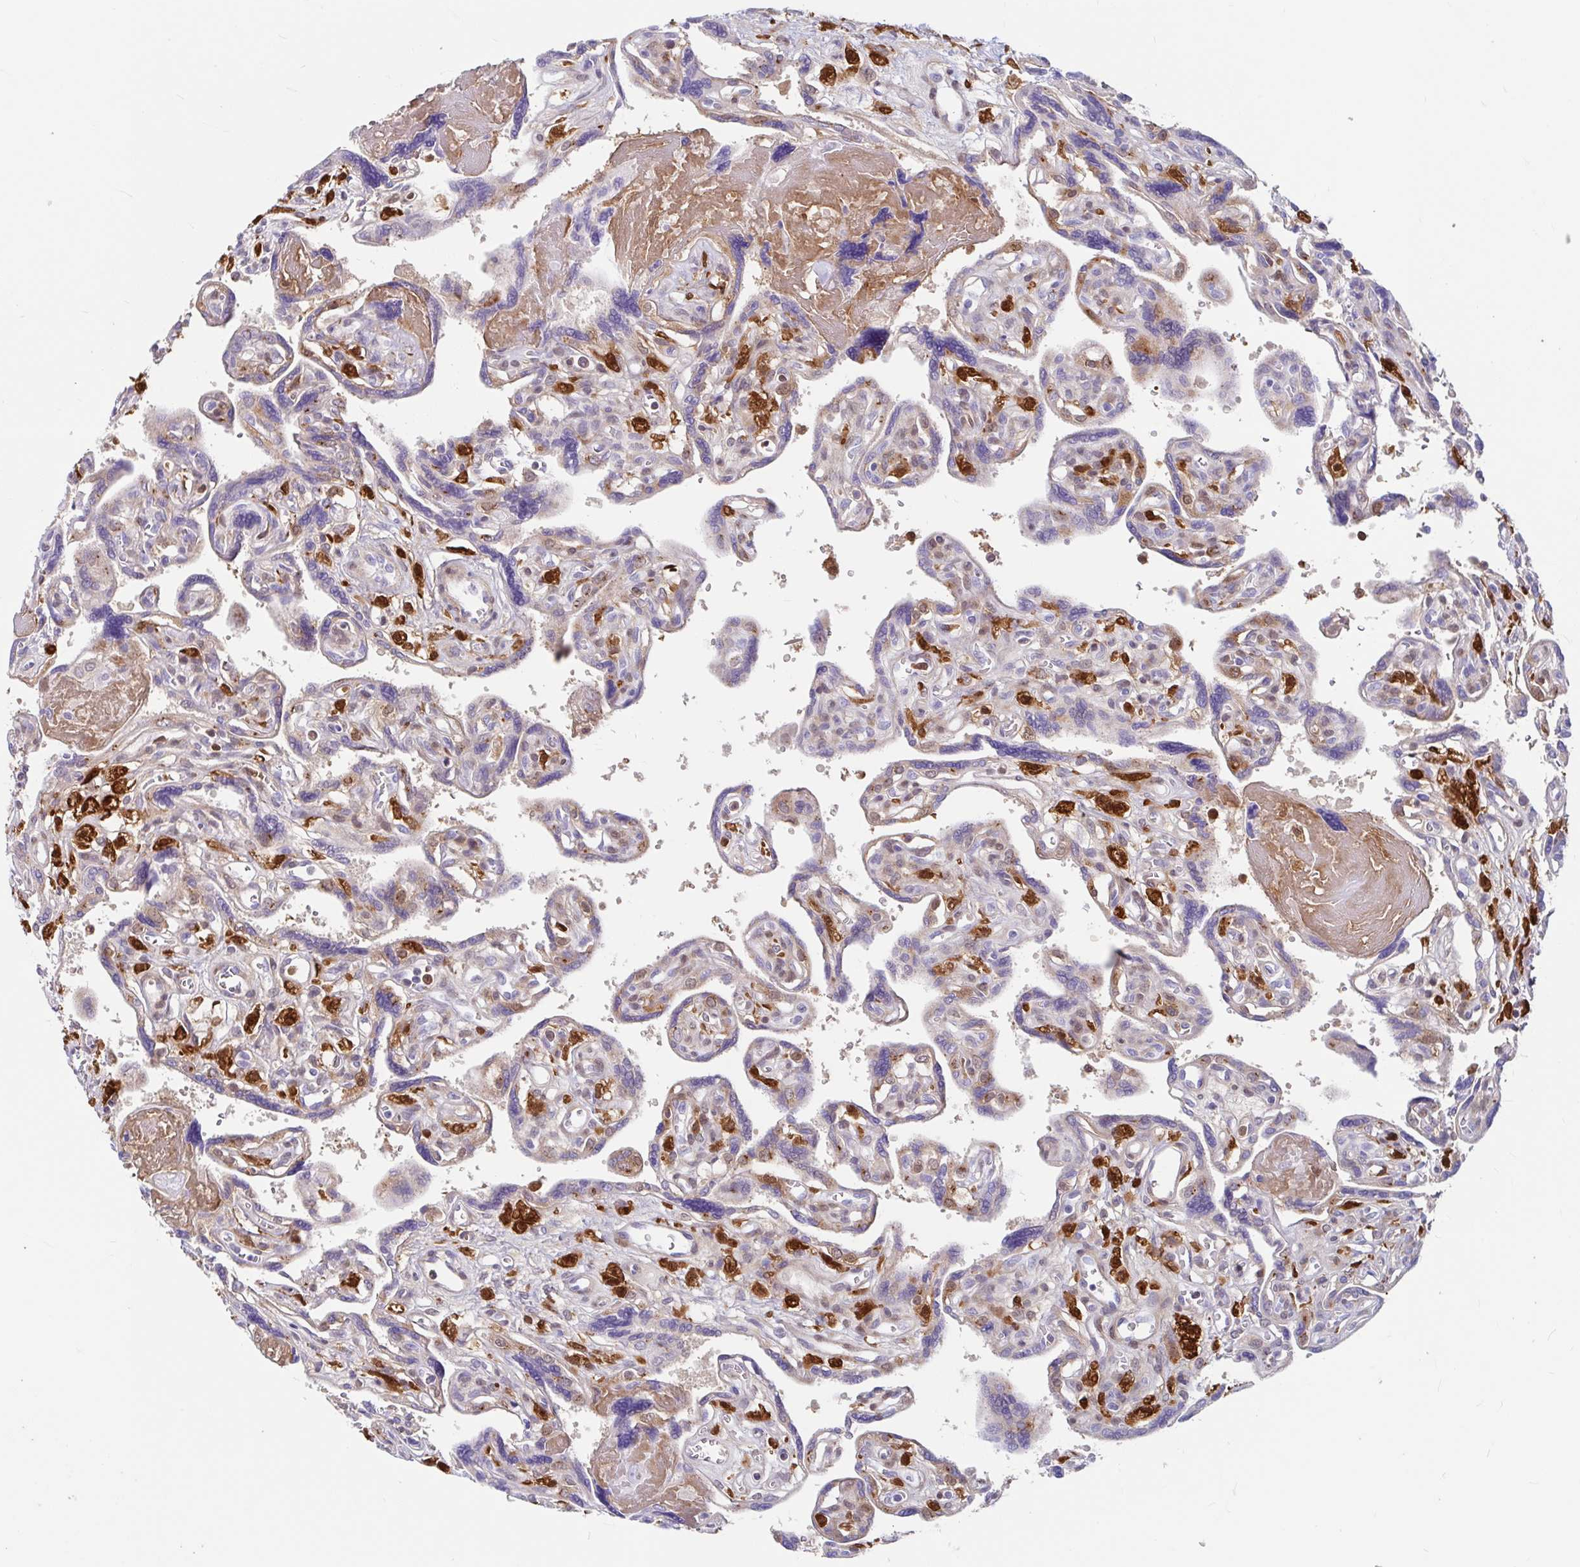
{"staining": {"intensity": "weak", "quantity": "<25%", "location": "cytoplasmic/membranous"}, "tissue": "placenta", "cell_type": "Trophoblastic cells", "image_type": "normal", "snomed": [{"axis": "morphology", "description": "Normal tissue, NOS"}, {"axis": "topography", "description": "Placenta"}], "caption": "An immunohistochemistry photomicrograph of benign placenta is shown. There is no staining in trophoblastic cells of placenta.", "gene": "BLVRA", "patient": {"sex": "female", "age": 39}}